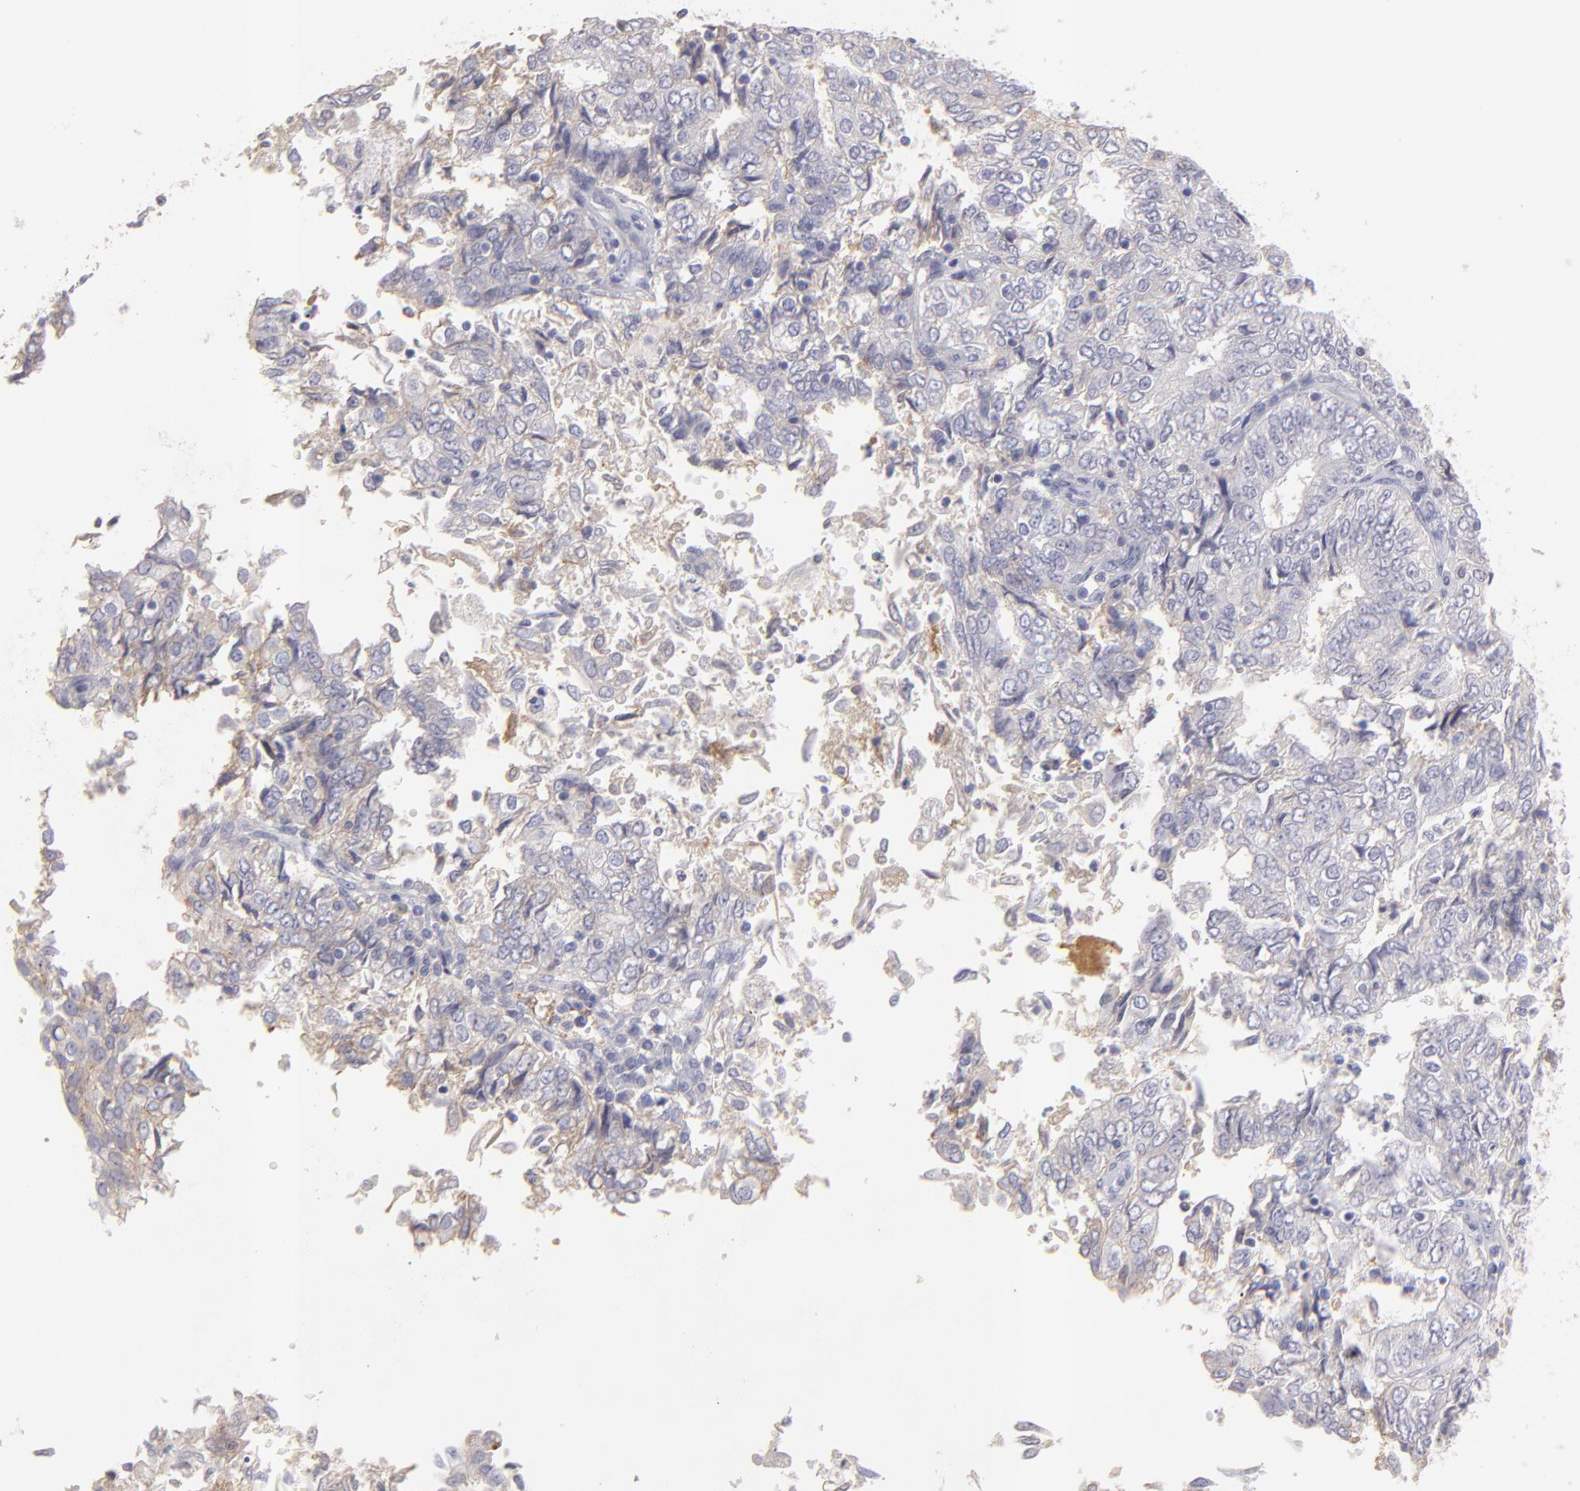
{"staining": {"intensity": "negative", "quantity": "none", "location": "none"}, "tissue": "endometrial cancer", "cell_type": "Tumor cells", "image_type": "cancer", "snomed": [{"axis": "morphology", "description": "Adenocarcinoma, NOS"}, {"axis": "topography", "description": "Endometrium"}], "caption": "IHC of endometrial adenocarcinoma exhibits no staining in tumor cells.", "gene": "ABCC4", "patient": {"sex": "female", "age": 69}}